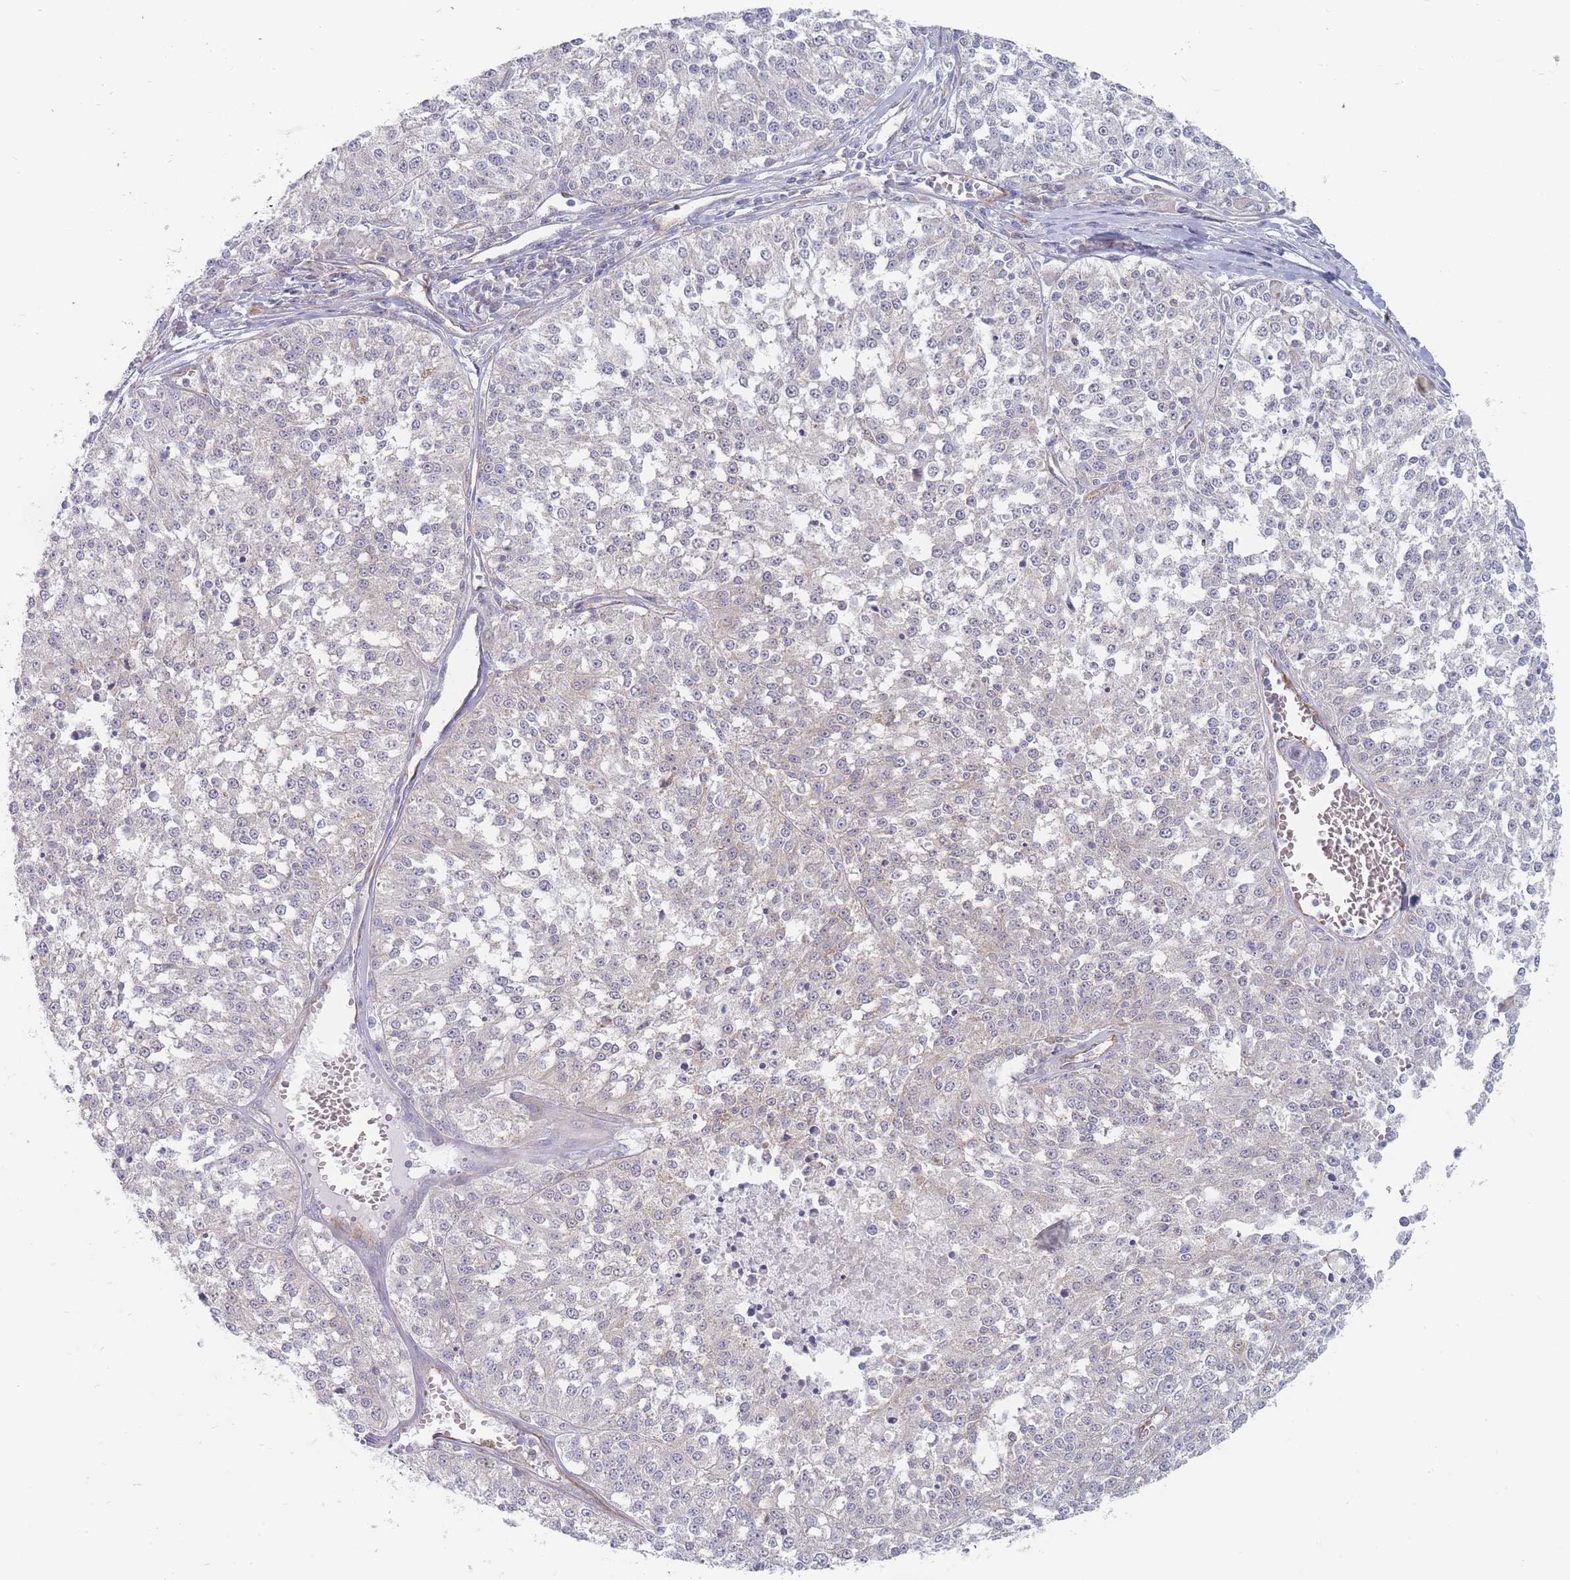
{"staining": {"intensity": "negative", "quantity": "none", "location": "none"}, "tissue": "melanoma", "cell_type": "Tumor cells", "image_type": "cancer", "snomed": [{"axis": "morphology", "description": "Malignant melanoma, NOS"}, {"axis": "topography", "description": "Skin"}], "caption": "There is no significant positivity in tumor cells of melanoma.", "gene": "MAP1S", "patient": {"sex": "female", "age": 64}}